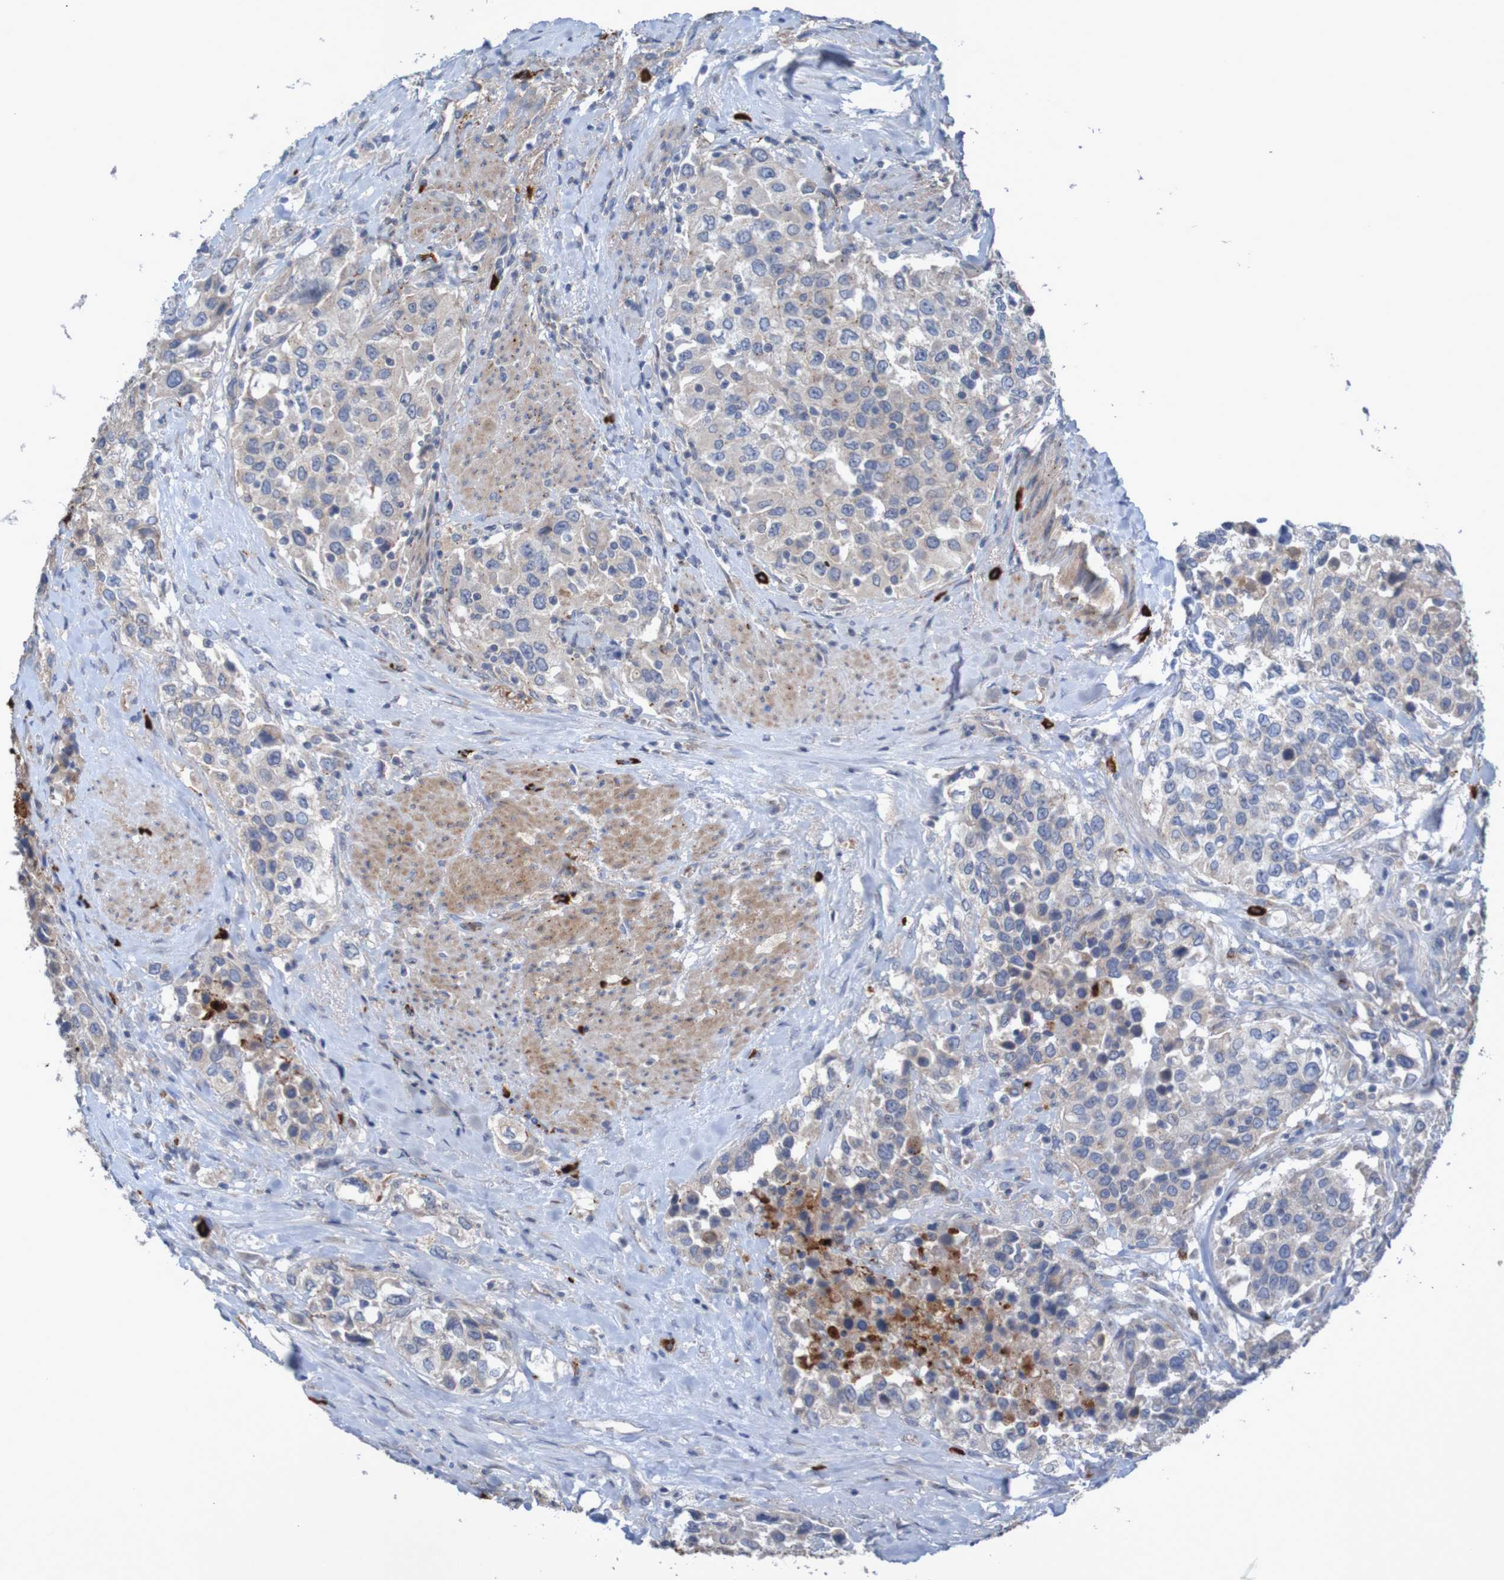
{"staining": {"intensity": "weak", "quantity": ">75%", "location": "cytoplasmic/membranous"}, "tissue": "urothelial cancer", "cell_type": "Tumor cells", "image_type": "cancer", "snomed": [{"axis": "morphology", "description": "Urothelial carcinoma, High grade"}, {"axis": "topography", "description": "Urinary bladder"}], "caption": "Urothelial carcinoma (high-grade) stained with DAB (3,3'-diaminobenzidine) immunohistochemistry (IHC) demonstrates low levels of weak cytoplasmic/membranous staining in about >75% of tumor cells.", "gene": "ANGPT4", "patient": {"sex": "female", "age": 80}}